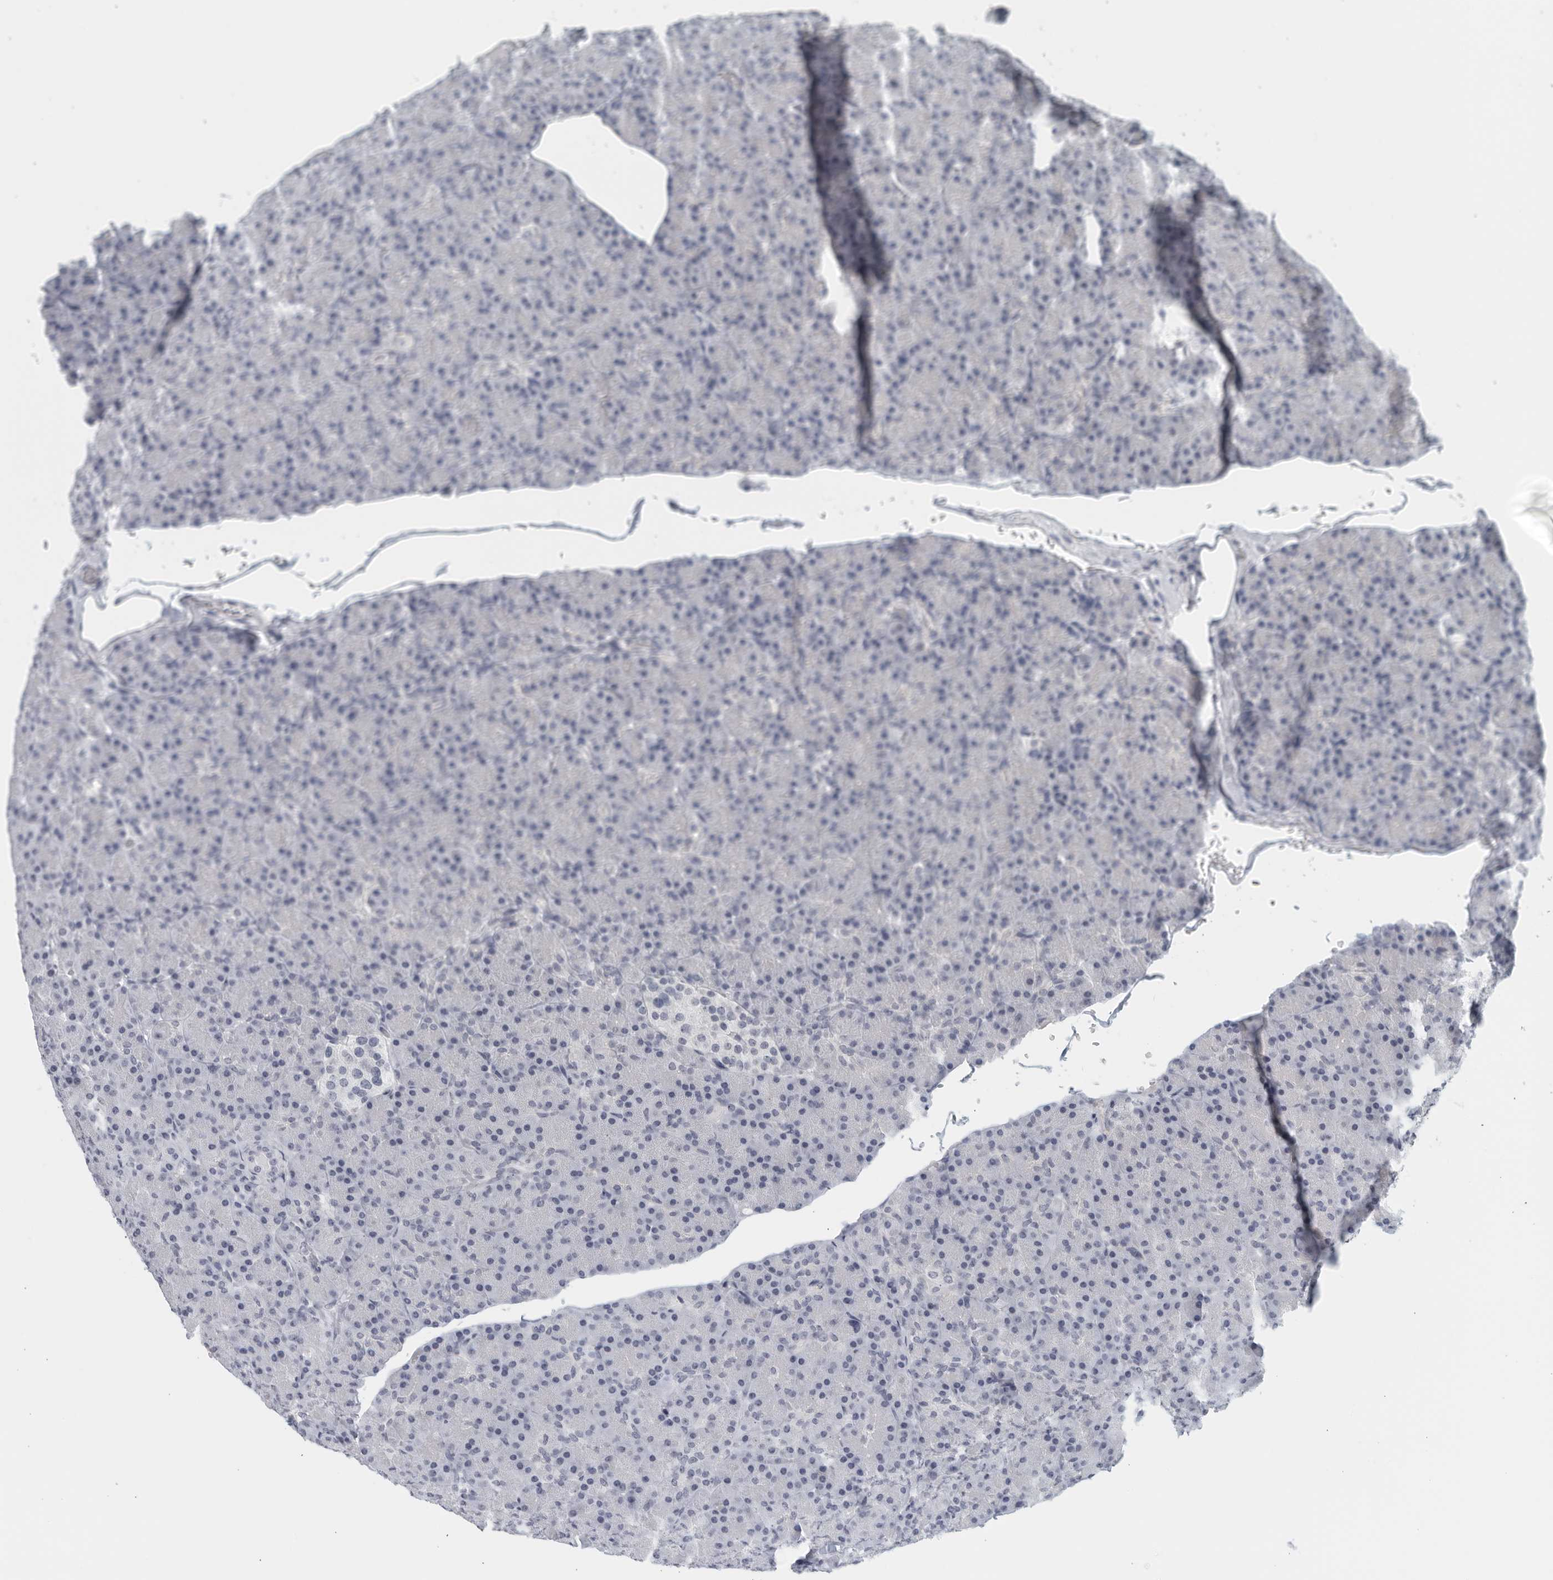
{"staining": {"intensity": "negative", "quantity": "none", "location": "none"}, "tissue": "pancreas", "cell_type": "Exocrine glandular cells", "image_type": "normal", "snomed": [{"axis": "morphology", "description": "Normal tissue, NOS"}, {"axis": "topography", "description": "Pancreas"}], "caption": "The IHC histopathology image has no significant positivity in exocrine glandular cells of pancreas. (DAB immunohistochemistry (IHC) with hematoxylin counter stain).", "gene": "MATN1", "patient": {"sex": "female", "age": 43}}